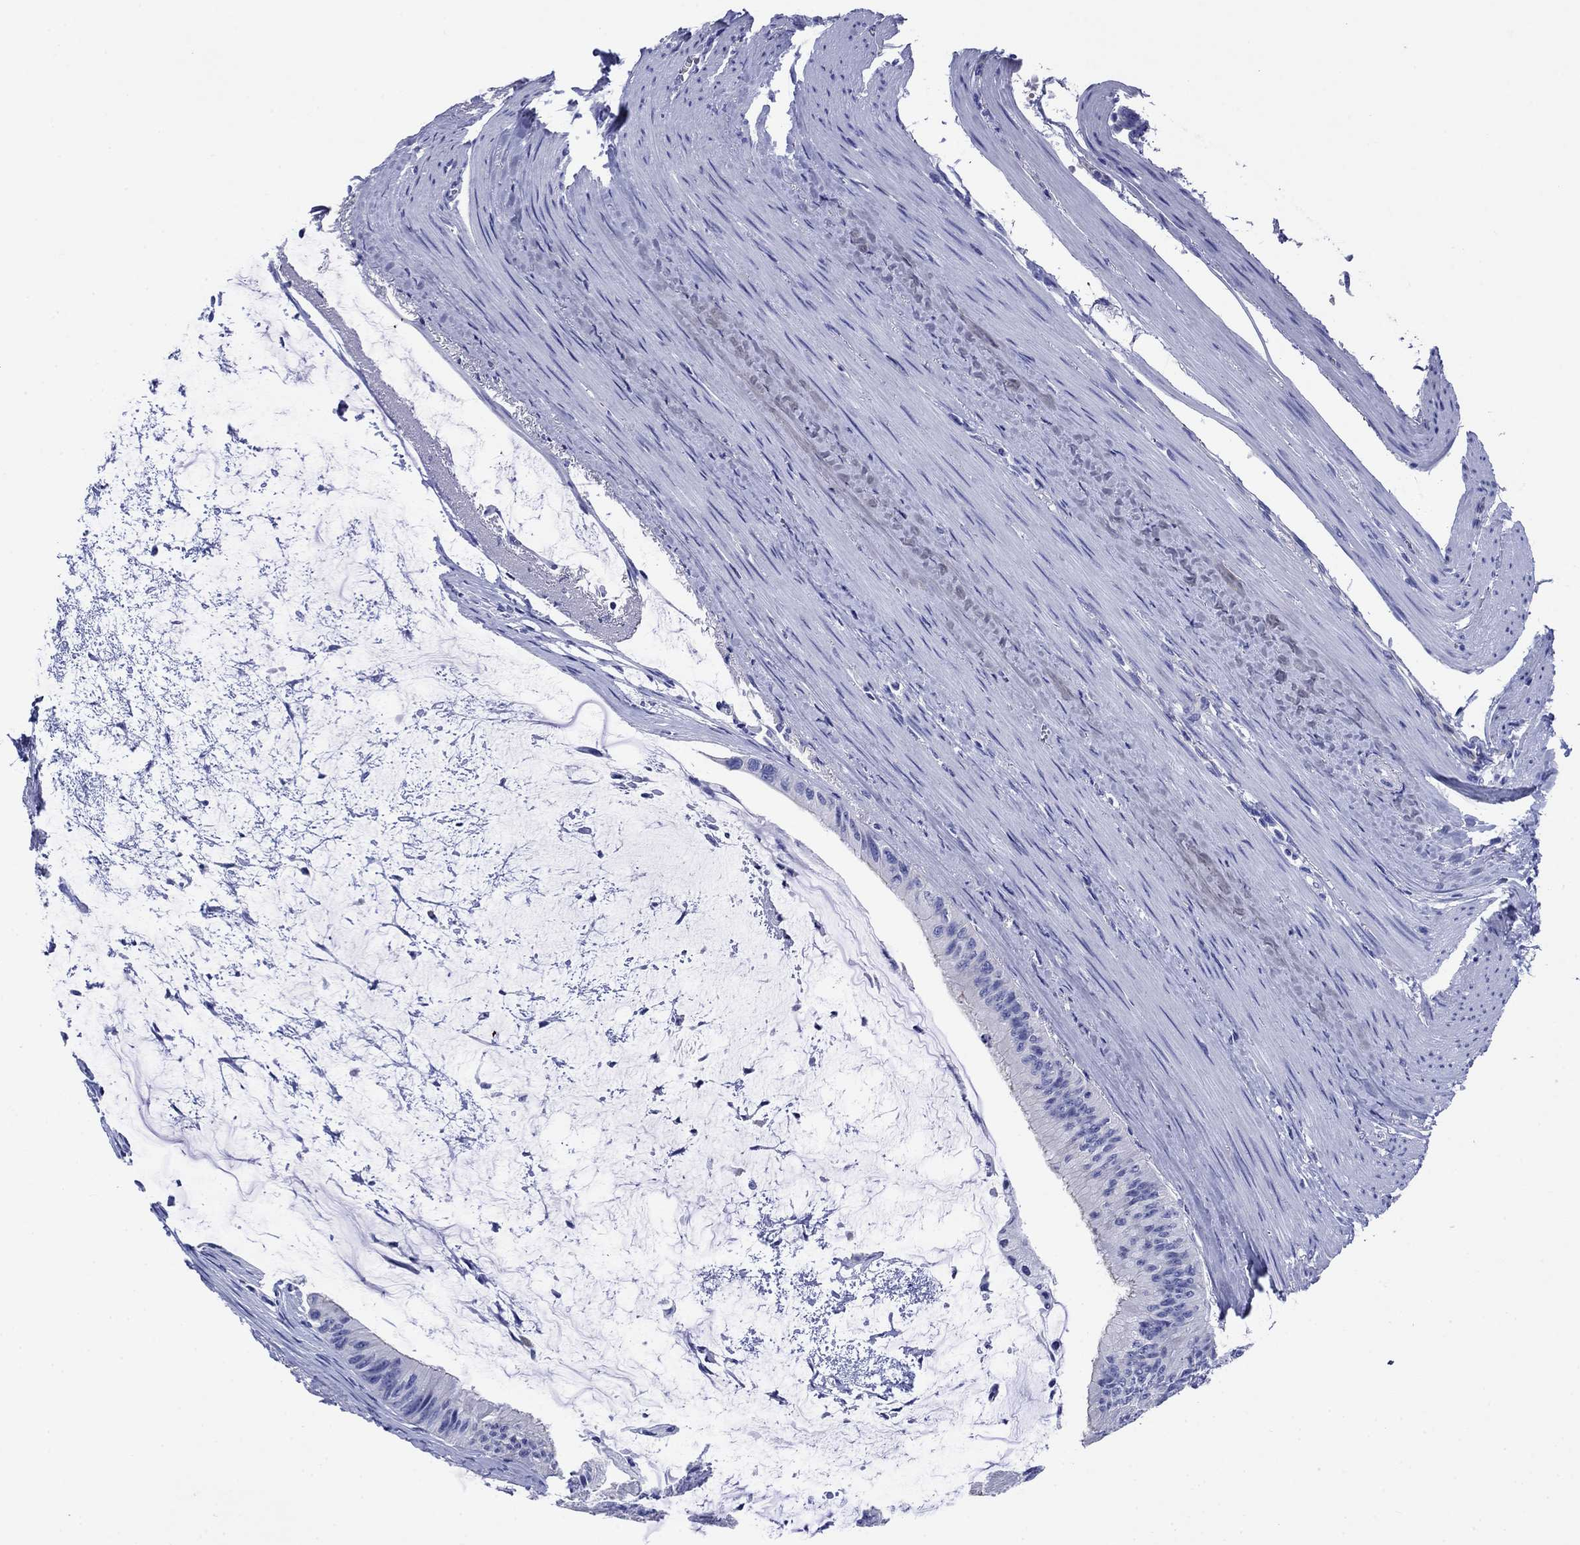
{"staining": {"intensity": "negative", "quantity": "none", "location": "none"}, "tissue": "colorectal cancer", "cell_type": "Tumor cells", "image_type": "cancer", "snomed": [{"axis": "morphology", "description": "Normal tissue, NOS"}, {"axis": "morphology", "description": "Adenocarcinoma, NOS"}, {"axis": "topography", "description": "Colon"}], "caption": "The micrograph reveals no significant expression in tumor cells of colorectal cancer (adenocarcinoma).", "gene": "SLC1A2", "patient": {"sex": "male", "age": 65}}